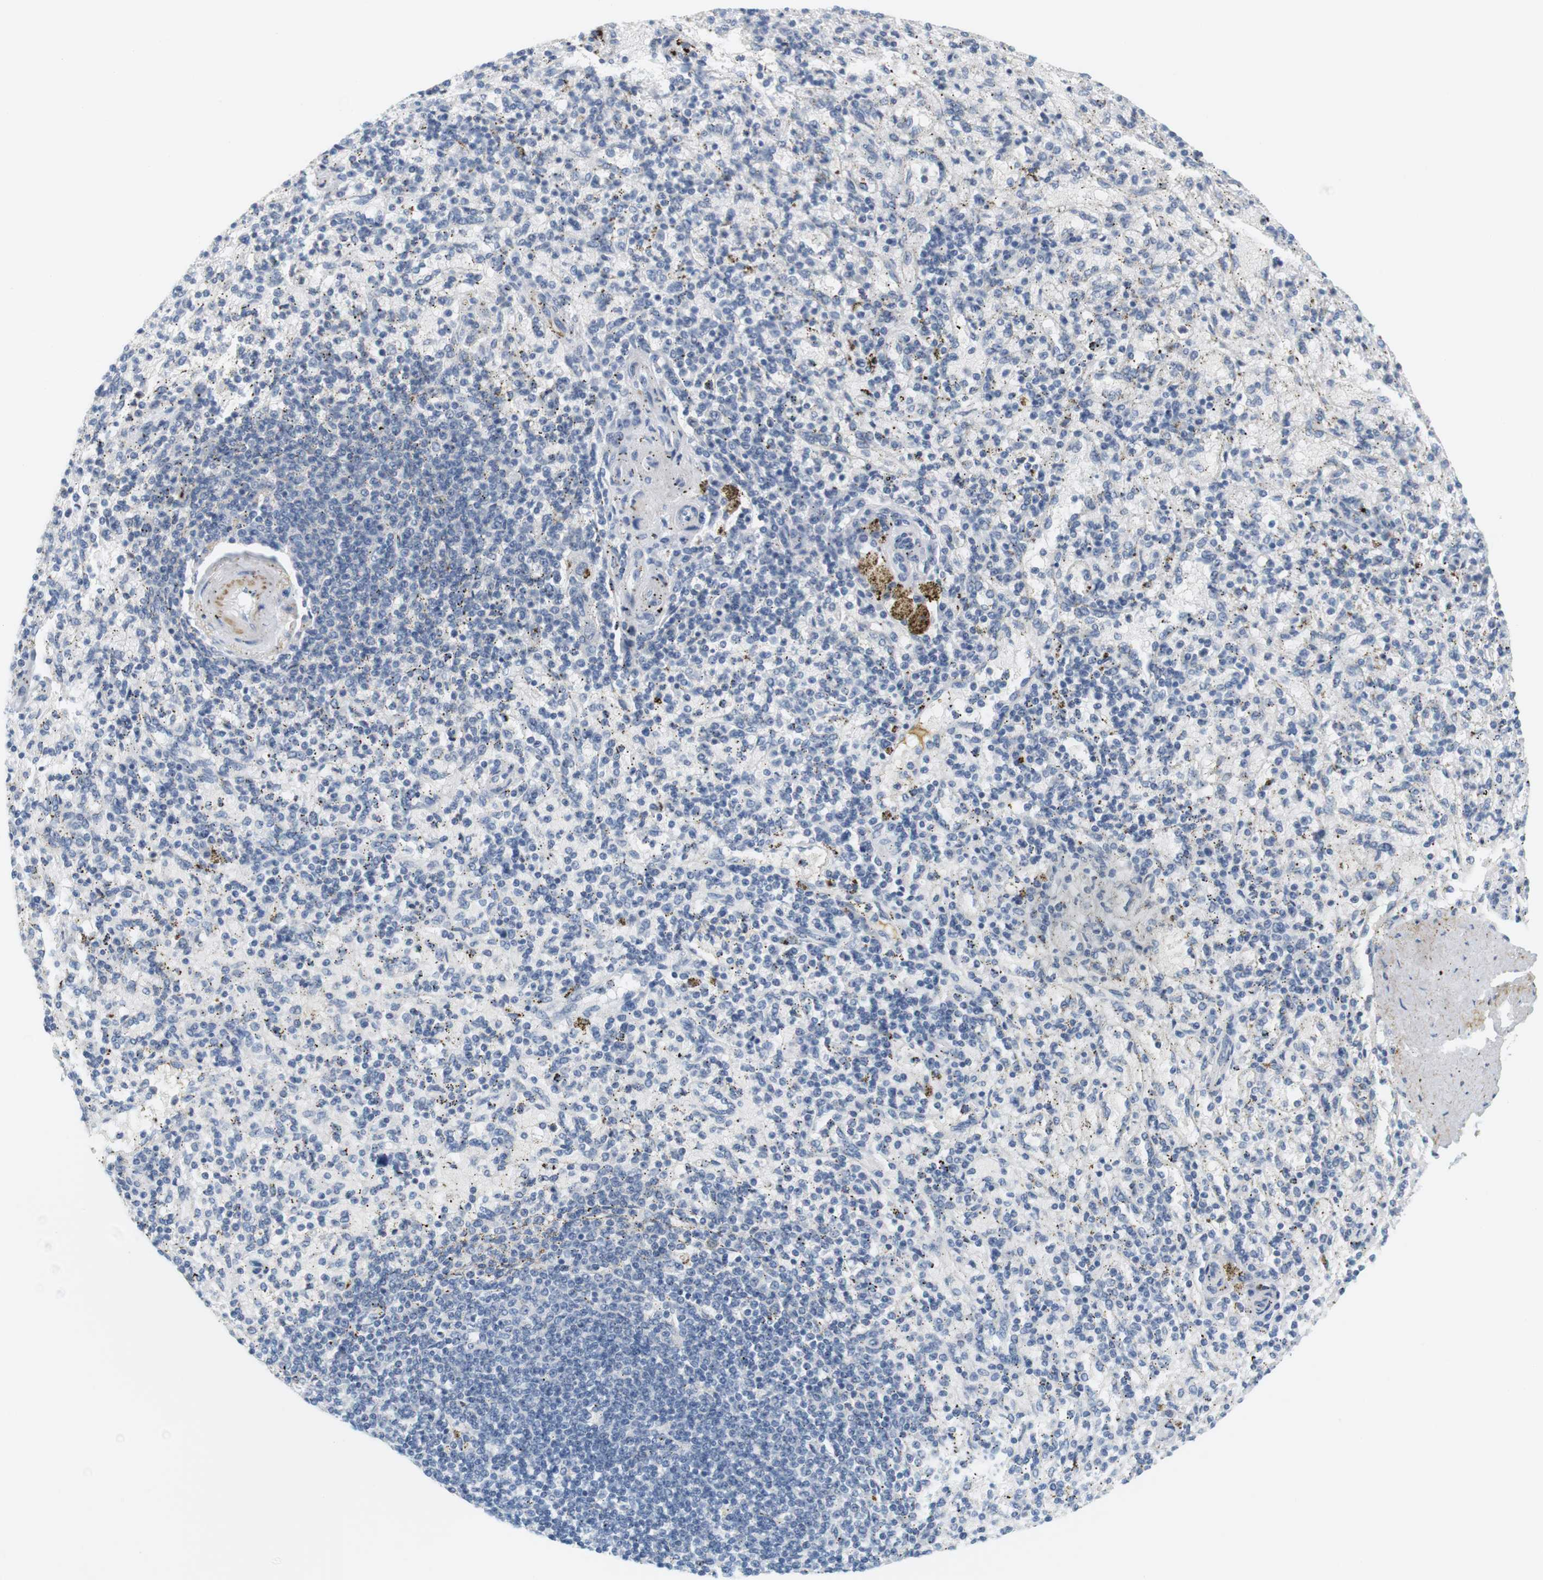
{"staining": {"intensity": "negative", "quantity": "none", "location": "none"}, "tissue": "spleen", "cell_type": "Cells in red pulp", "image_type": "normal", "snomed": [{"axis": "morphology", "description": "Normal tissue, NOS"}, {"axis": "topography", "description": "Spleen"}], "caption": "Immunohistochemistry (IHC) of normal human spleen displays no positivity in cells in red pulp. Nuclei are stained in blue.", "gene": "OPRM1", "patient": {"sex": "female", "age": 43}}